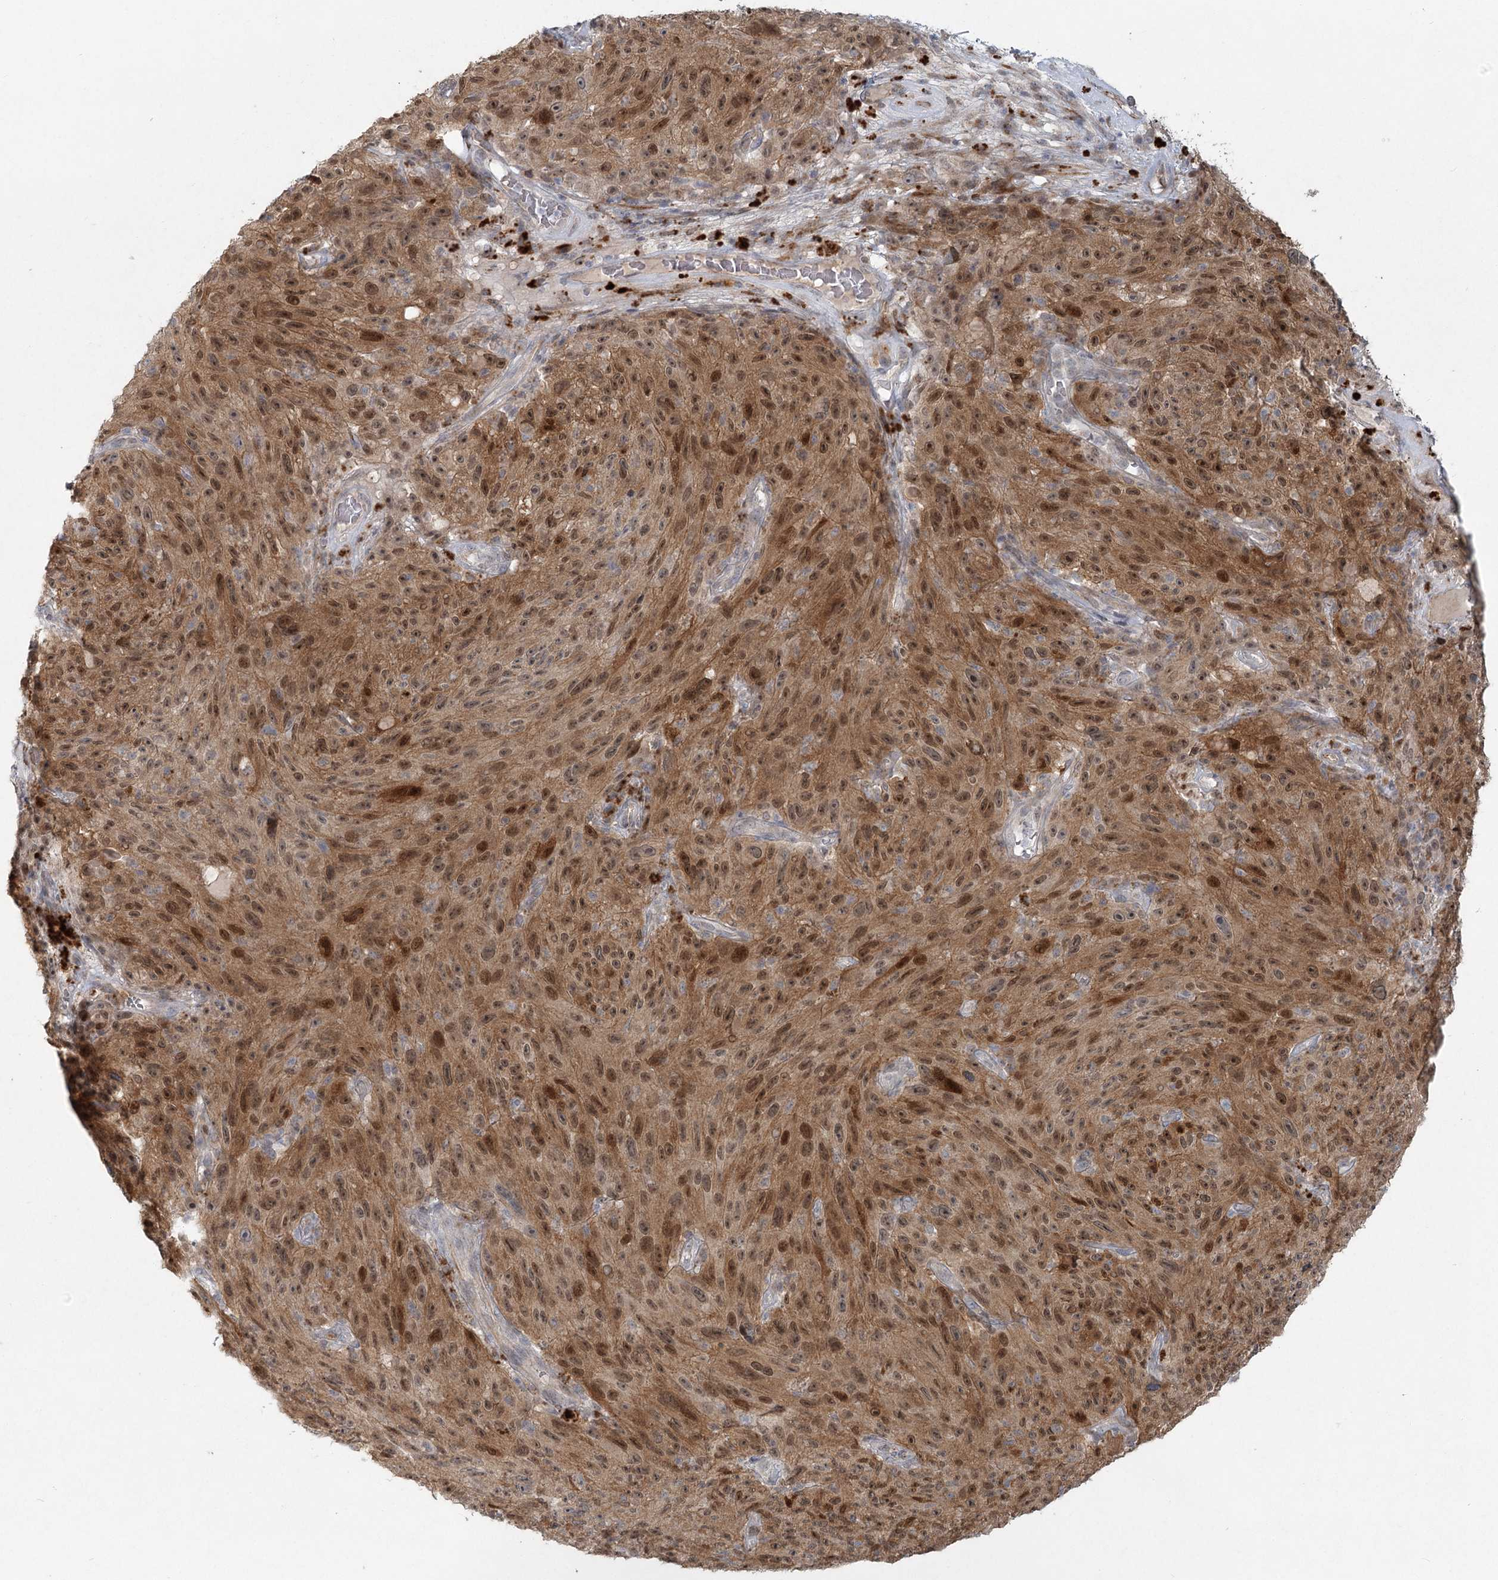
{"staining": {"intensity": "moderate", "quantity": ">75%", "location": "cytoplasmic/membranous,nuclear"}, "tissue": "melanoma", "cell_type": "Tumor cells", "image_type": "cancer", "snomed": [{"axis": "morphology", "description": "Malignant melanoma, NOS"}, {"axis": "topography", "description": "Skin"}], "caption": "A medium amount of moderate cytoplasmic/membranous and nuclear expression is appreciated in approximately >75% of tumor cells in melanoma tissue.", "gene": "LRP2BP", "patient": {"sex": "female", "age": 82}}